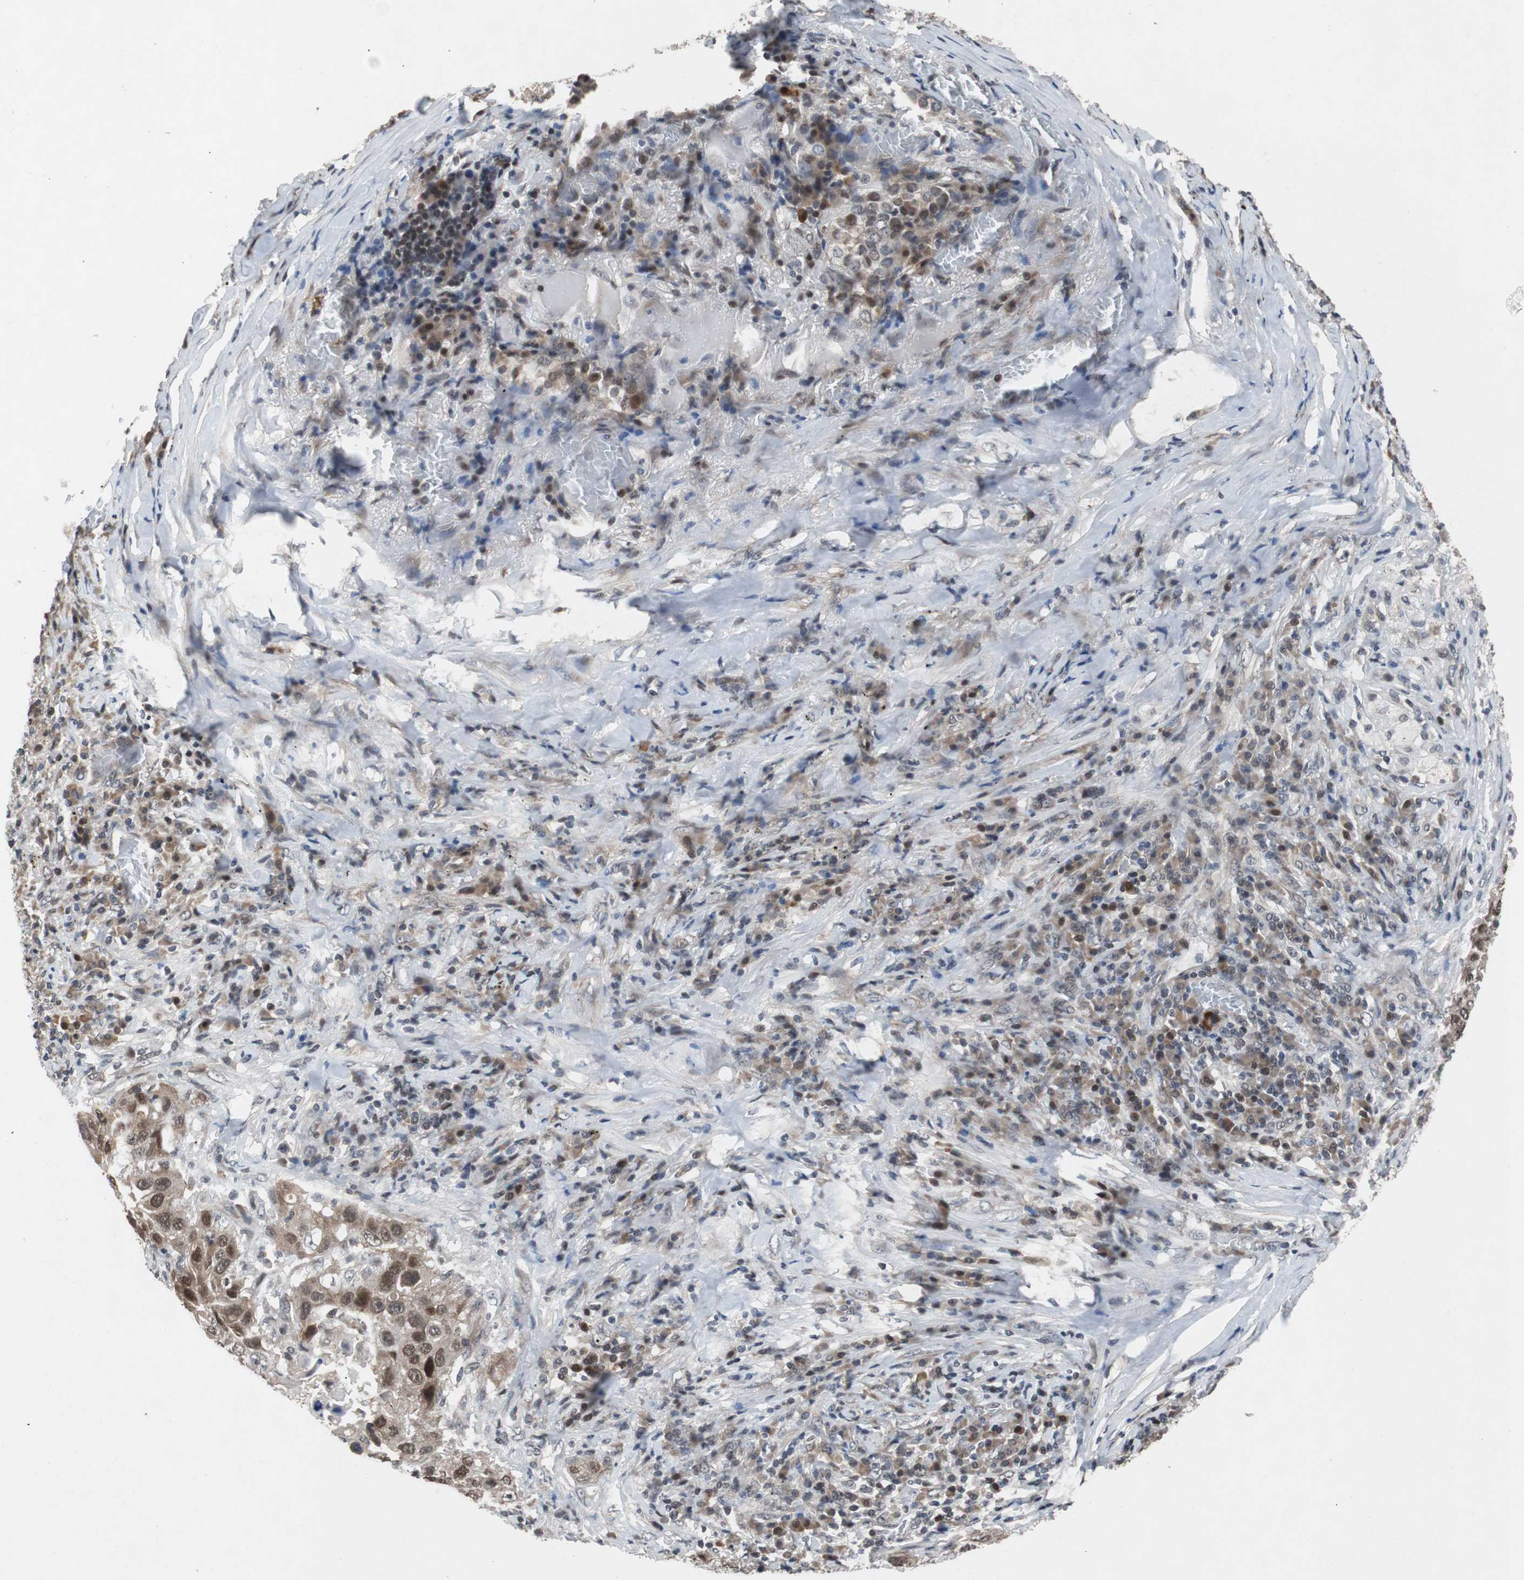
{"staining": {"intensity": "moderate", "quantity": "25%-75%", "location": "cytoplasmic/membranous,nuclear"}, "tissue": "lung cancer", "cell_type": "Tumor cells", "image_type": "cancer", "snomed": [{"axis": "morphology", "description": "Squamous cell carcinoma, NOS"}, {"axis": "topography", "description": "Lung"}], "caption": "This is a photomicrograph of IHC staining of lung cancer, which shows moderate positivity in the cytoplasmic/membranous and nuclear of tumor cells.", "gene": "TP63", "patient": {"sex": "male", "age": 57}}